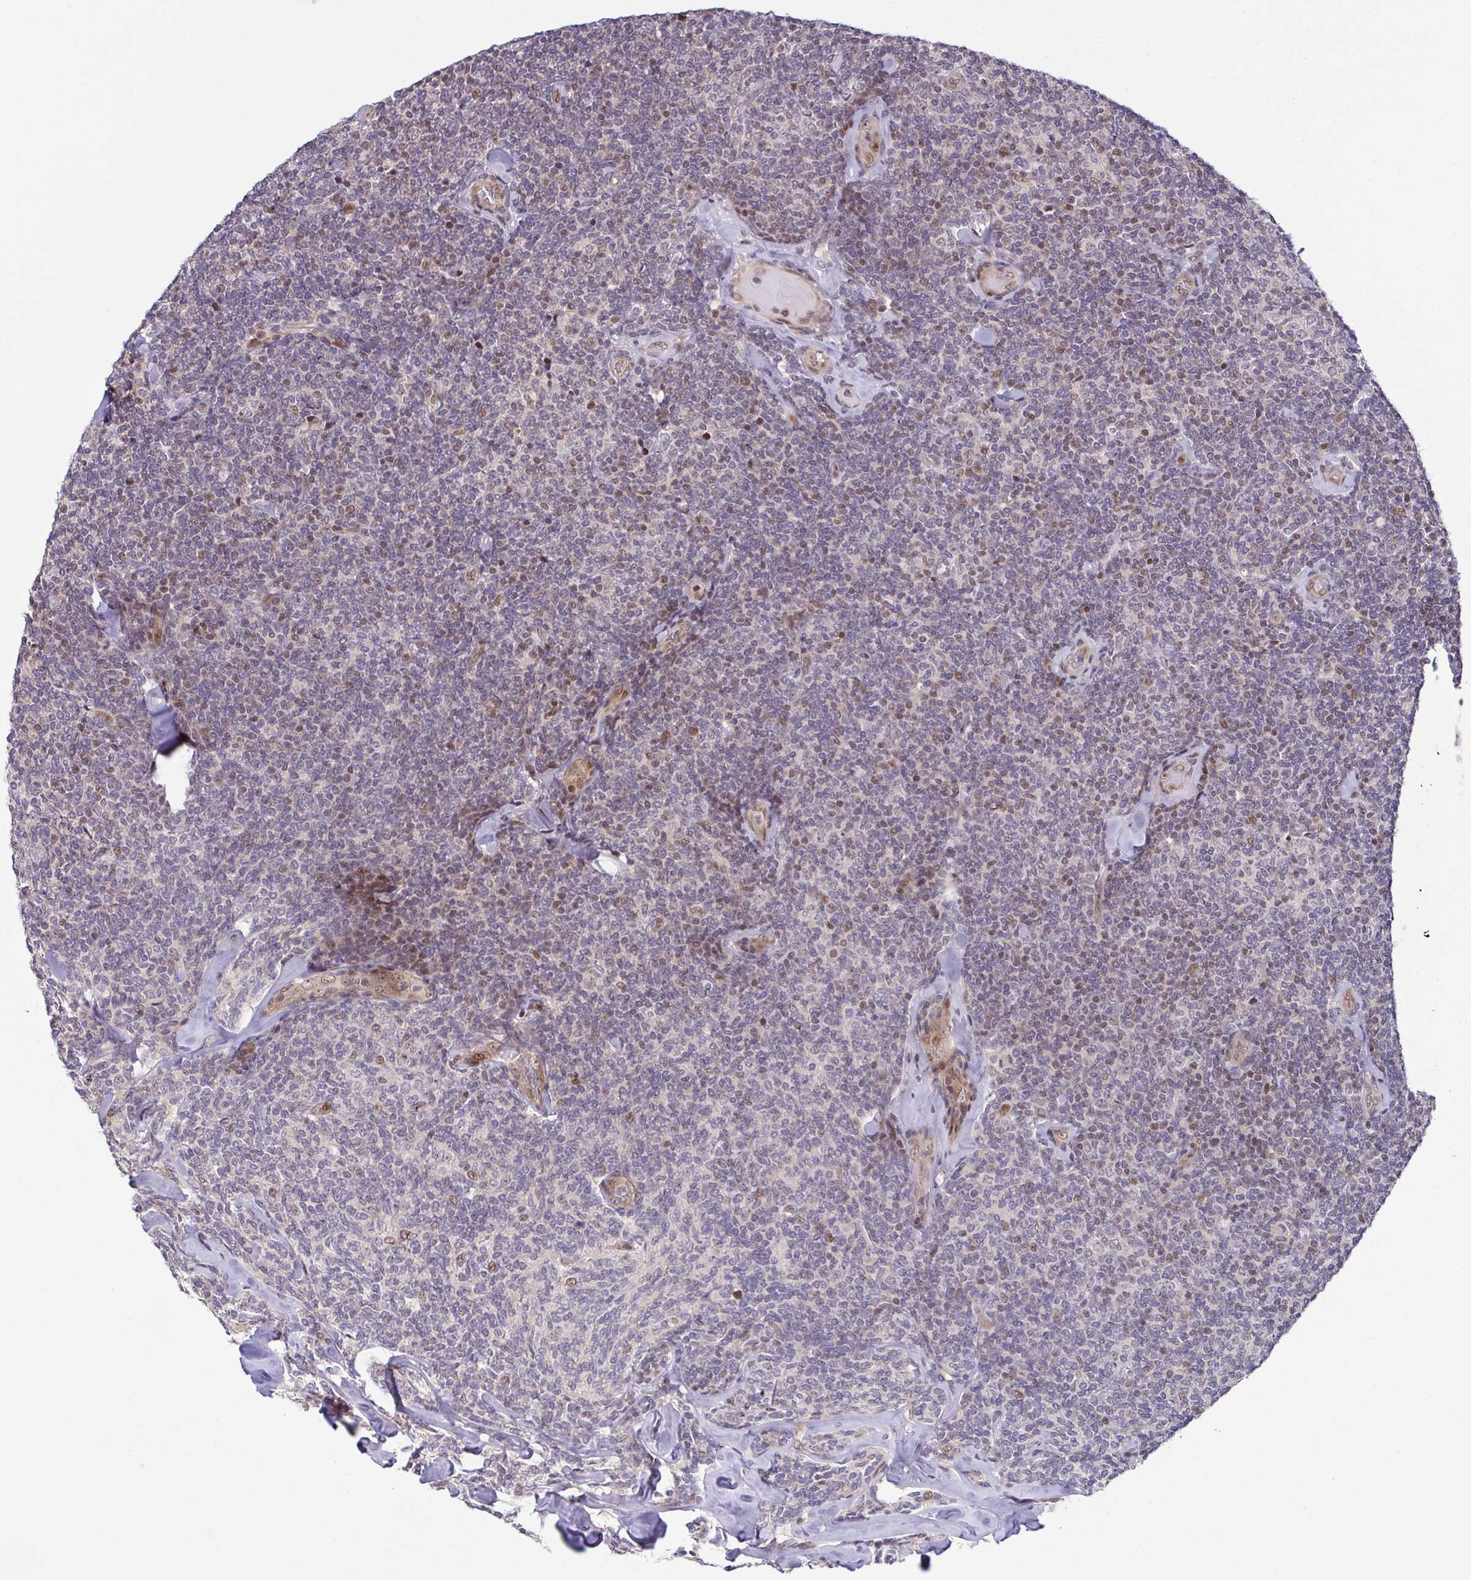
{"staining": {"intensity": "weak", "quantity": "<25%", "location": "nuclear"}, "tissue": "lymphoma", "cell_type": "Tumor cells", "image_type": "cancer", "snomed": [{"axis": "morphology", "description": "Malignant lymphoma, non-Hodgkin's type, Low grade"}, {"axis": "topography", "description": "Lymph node"}], "caption": "Immunohistochemistry micrograph of lymphoma stained for a protein (brown), which reveals no staining in tumor cells.", "gene": "DNAJB1", "patient": {"sex": "female", "age": 56}}